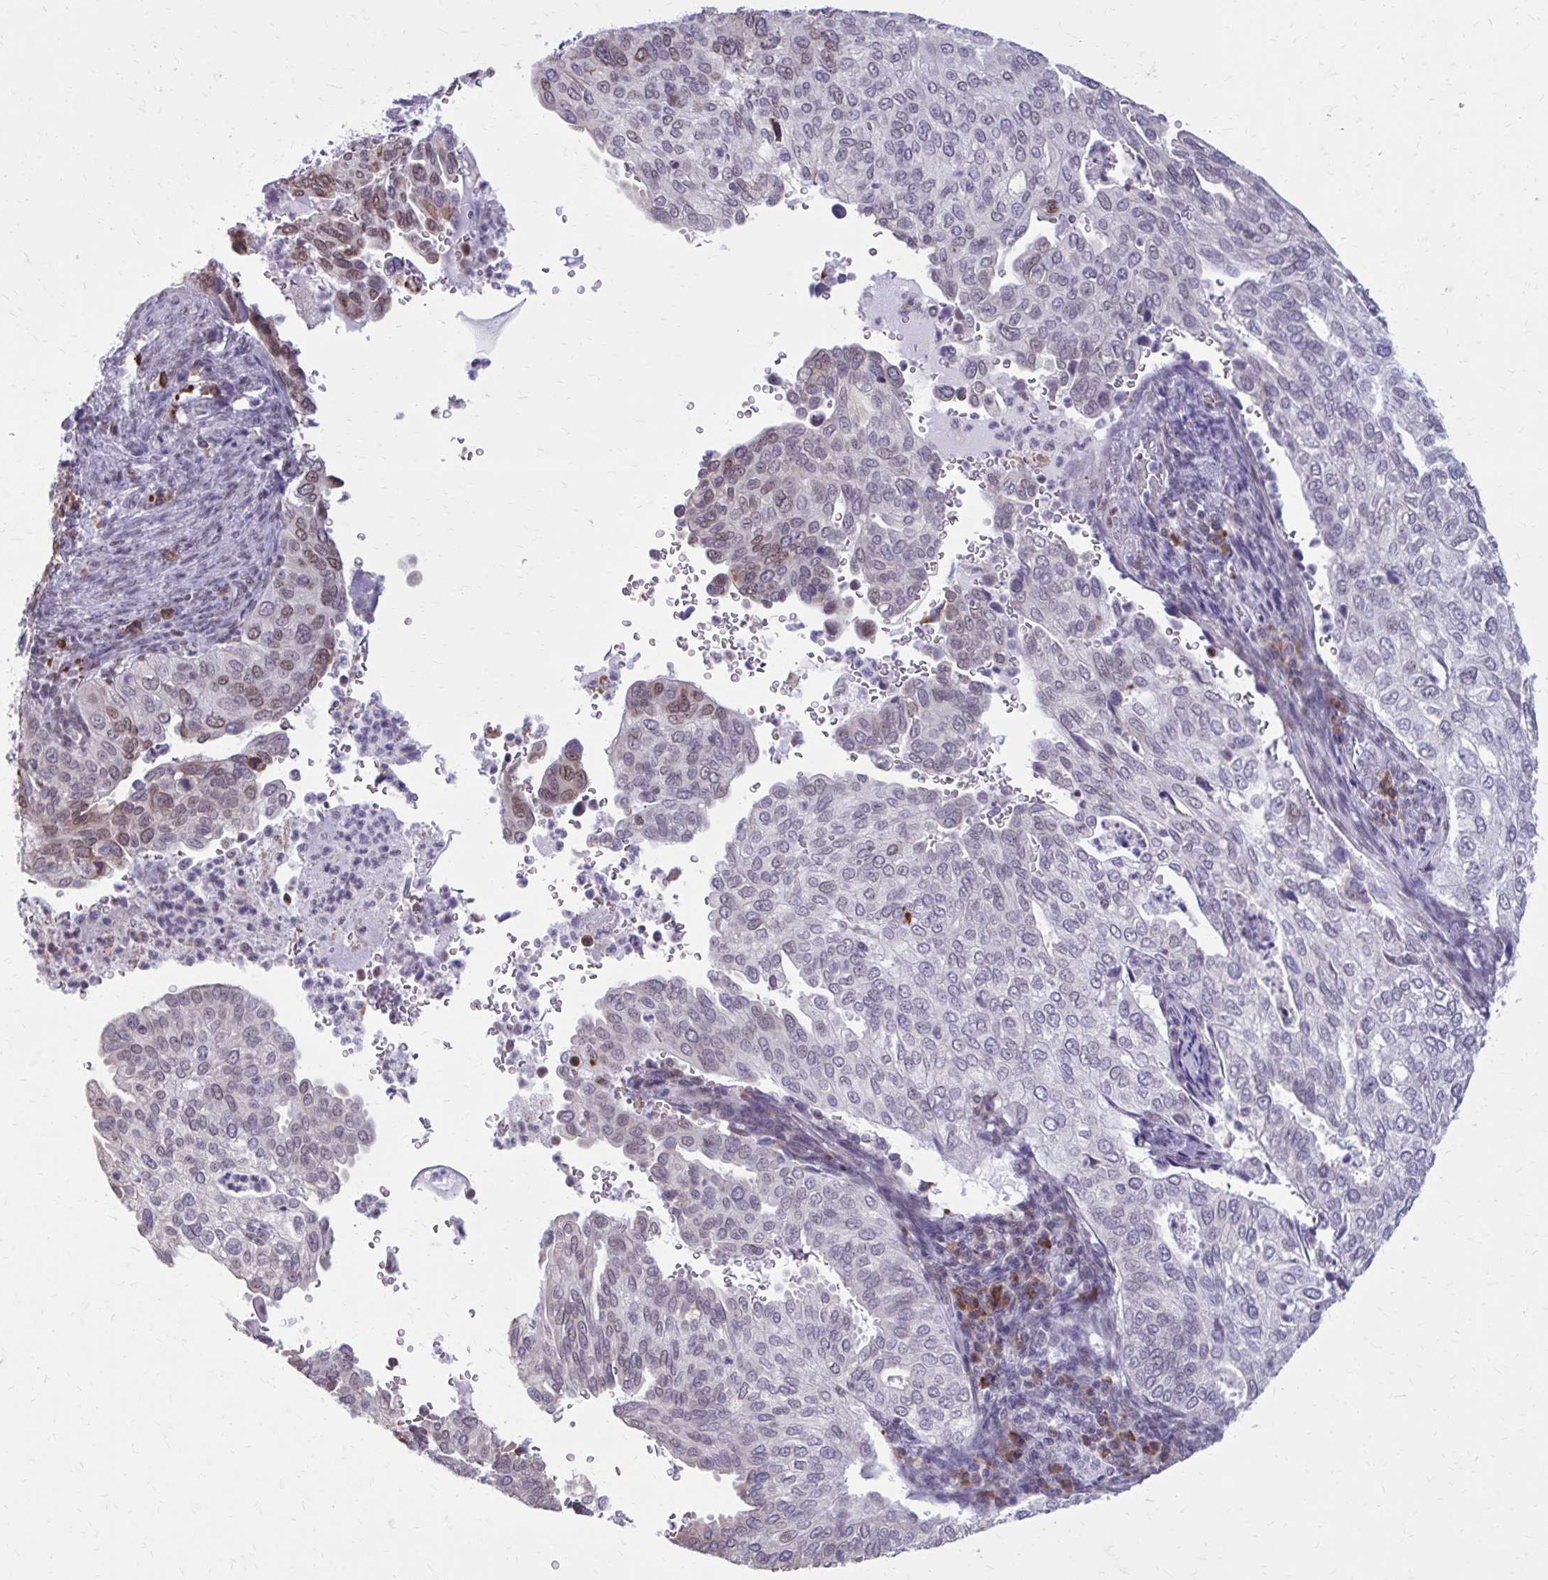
{"staining": {"intensity": "moderate", "quantity": "<25%", "location": "nuclear"}, "tissue": "cervical cancer", "cell_type": "Tumor cells", "image_type": "cancer", "snomed": [{"axis": "morphology", "description": "Squamous cell carcinoma, NOS"}, {"axis": "topography", "description": "Cervix"}], "caption": "An immunohistochemistry image of neoplastic tissue is shown. Protein staining in brown highlights moderate nuclear positivity in squamous cell carcinoma (cervical) within tumor cells.", "gene": "PROSER1", "patient": {"sex": "female", "age": 38}}